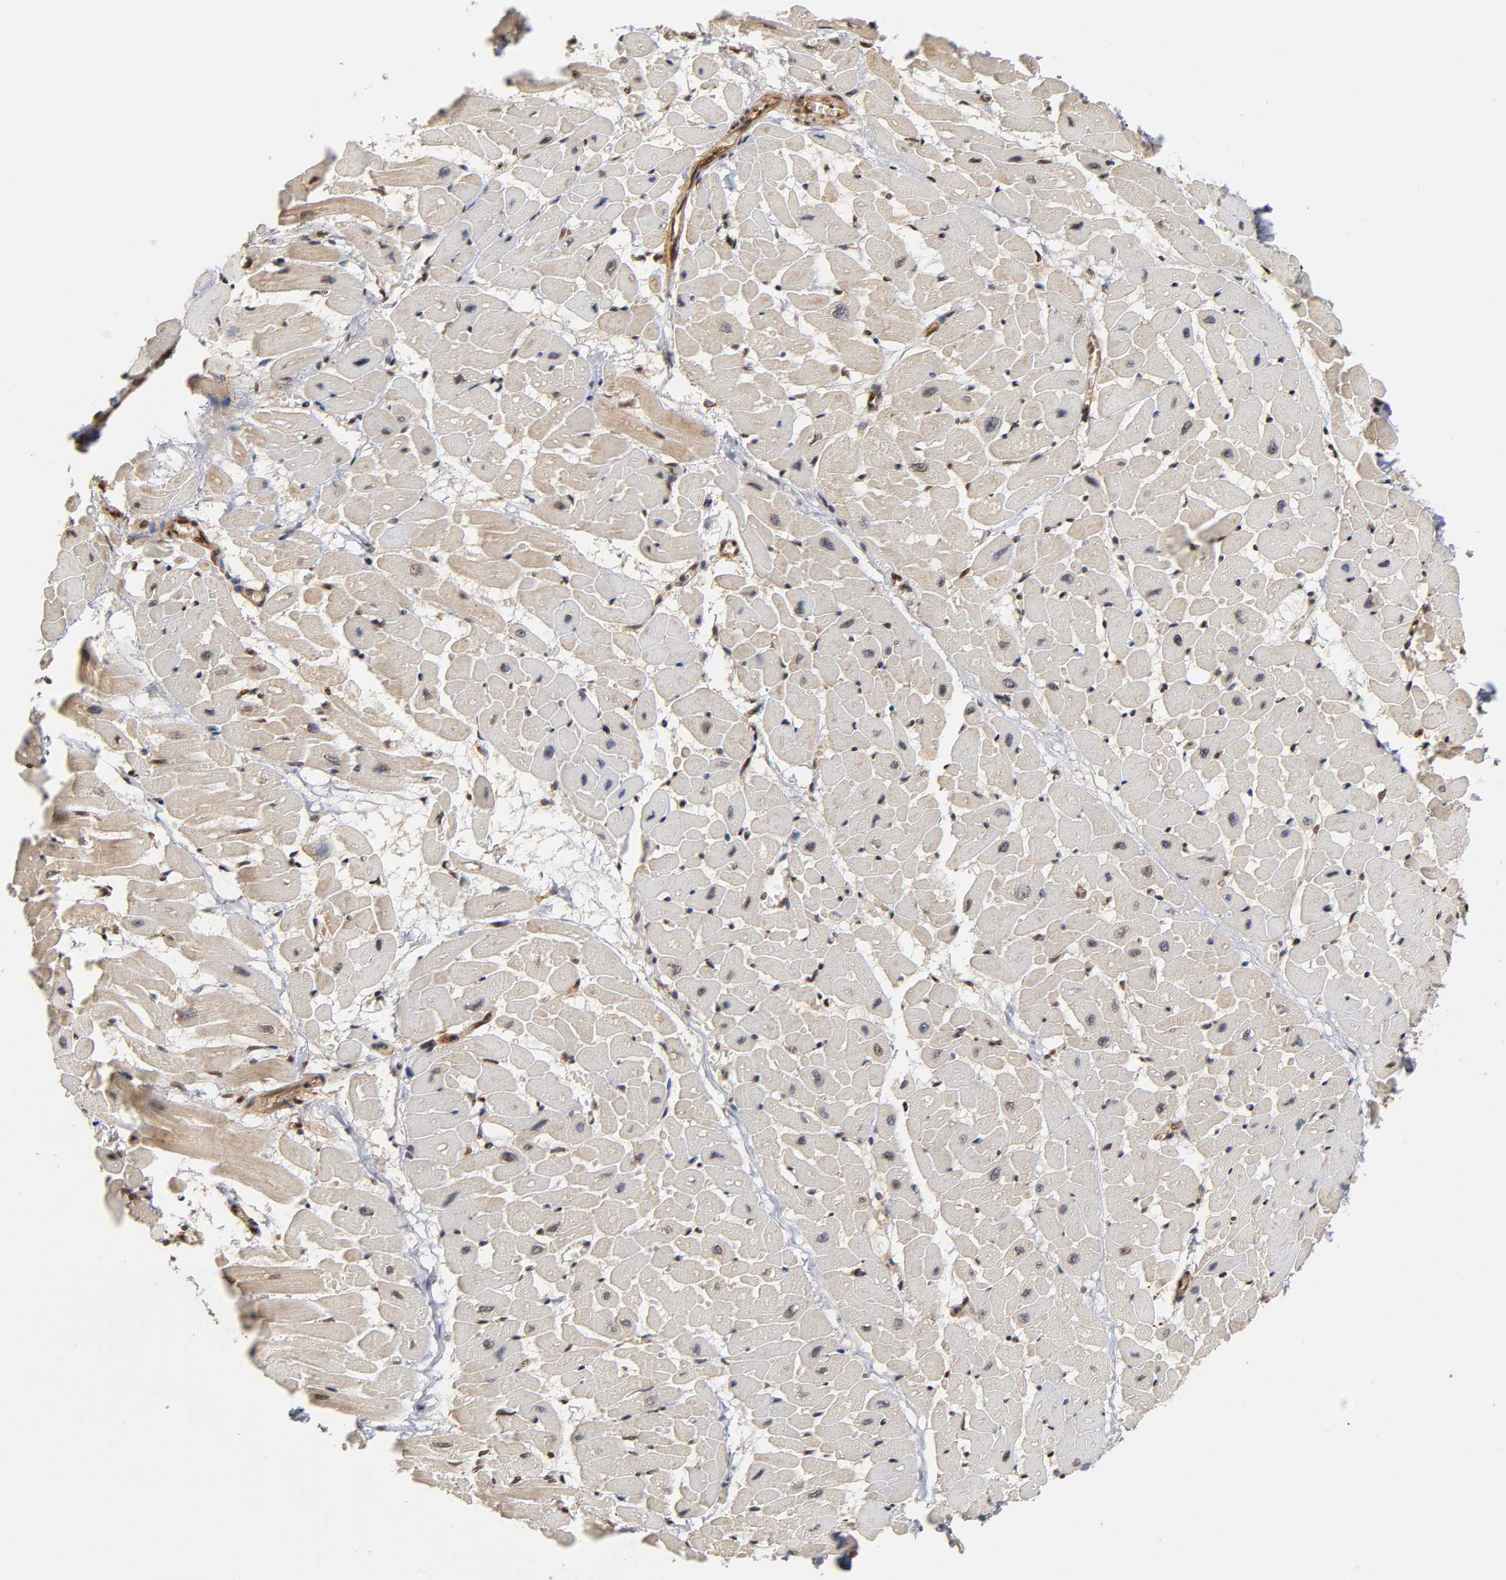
{"staining": {"intensity": "negative", "quantity": "none", "location": "none"}, "tissue": "heart muscle", "cell_type": "Cardiomyocytes", "image_type": "normal", "snomed": [{"axis": "morphology", "description": "Normal tissue, NOS"}, {"axis": "topography", "description": "Heart"}], "caption": "The IHC image has no significant expression in cardiomyocytes of heart muscle. (Stains: DAB (3,3'-diaminobenzidine) immunohistochemistry (IHC) with hematoxylin counter stain, Microscopy: brightfield microscopy at high magnification).", "gene": "ITGAV", "patient": {"sex": "male", "age": 45}}